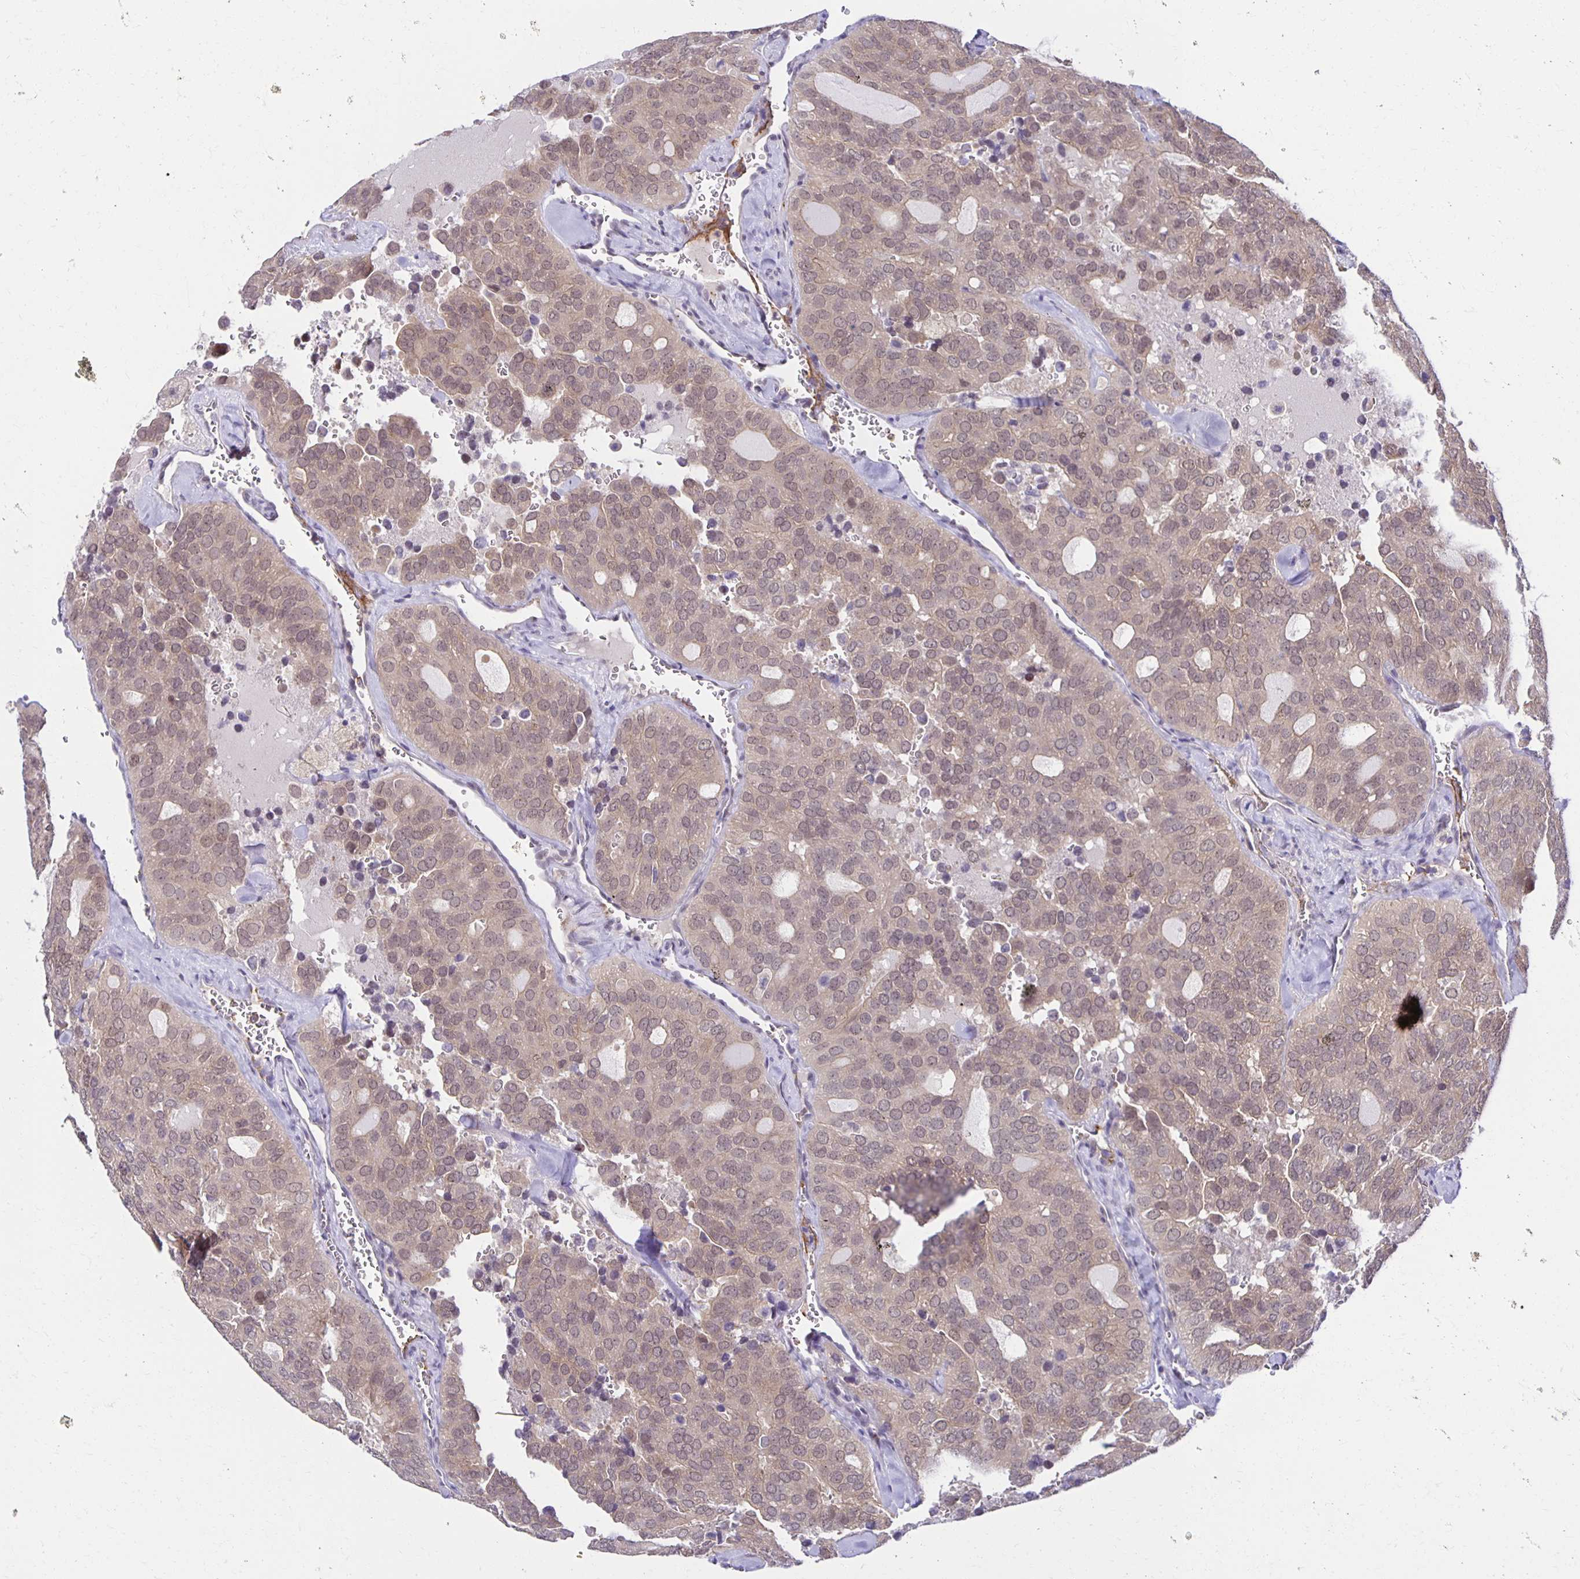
{"staining": {"intensity": "weak", "quantity": ">75%", "location": "cytoplasmic/membranous,nuclear"}, "tissue": "thyroid cancer", "cell_type": "Tumor cells", "image_type": "cancer", "snomed": [{"axis": "morphology", "description": "Follicular adenoma carcinoma, NOS"}, {"axis": "topography", "description": "Thyroid gland"}], "caption": "Immunohistochemical staining of follicular adenoma carcinoma (thyroid) demonstrates low levels of weak cytoplasmic/membranous and nuclear protein expression in approximately >75% of tumor cells.", "gene": "MIEN1", "patient": {"sex": "male", "age": 75}}